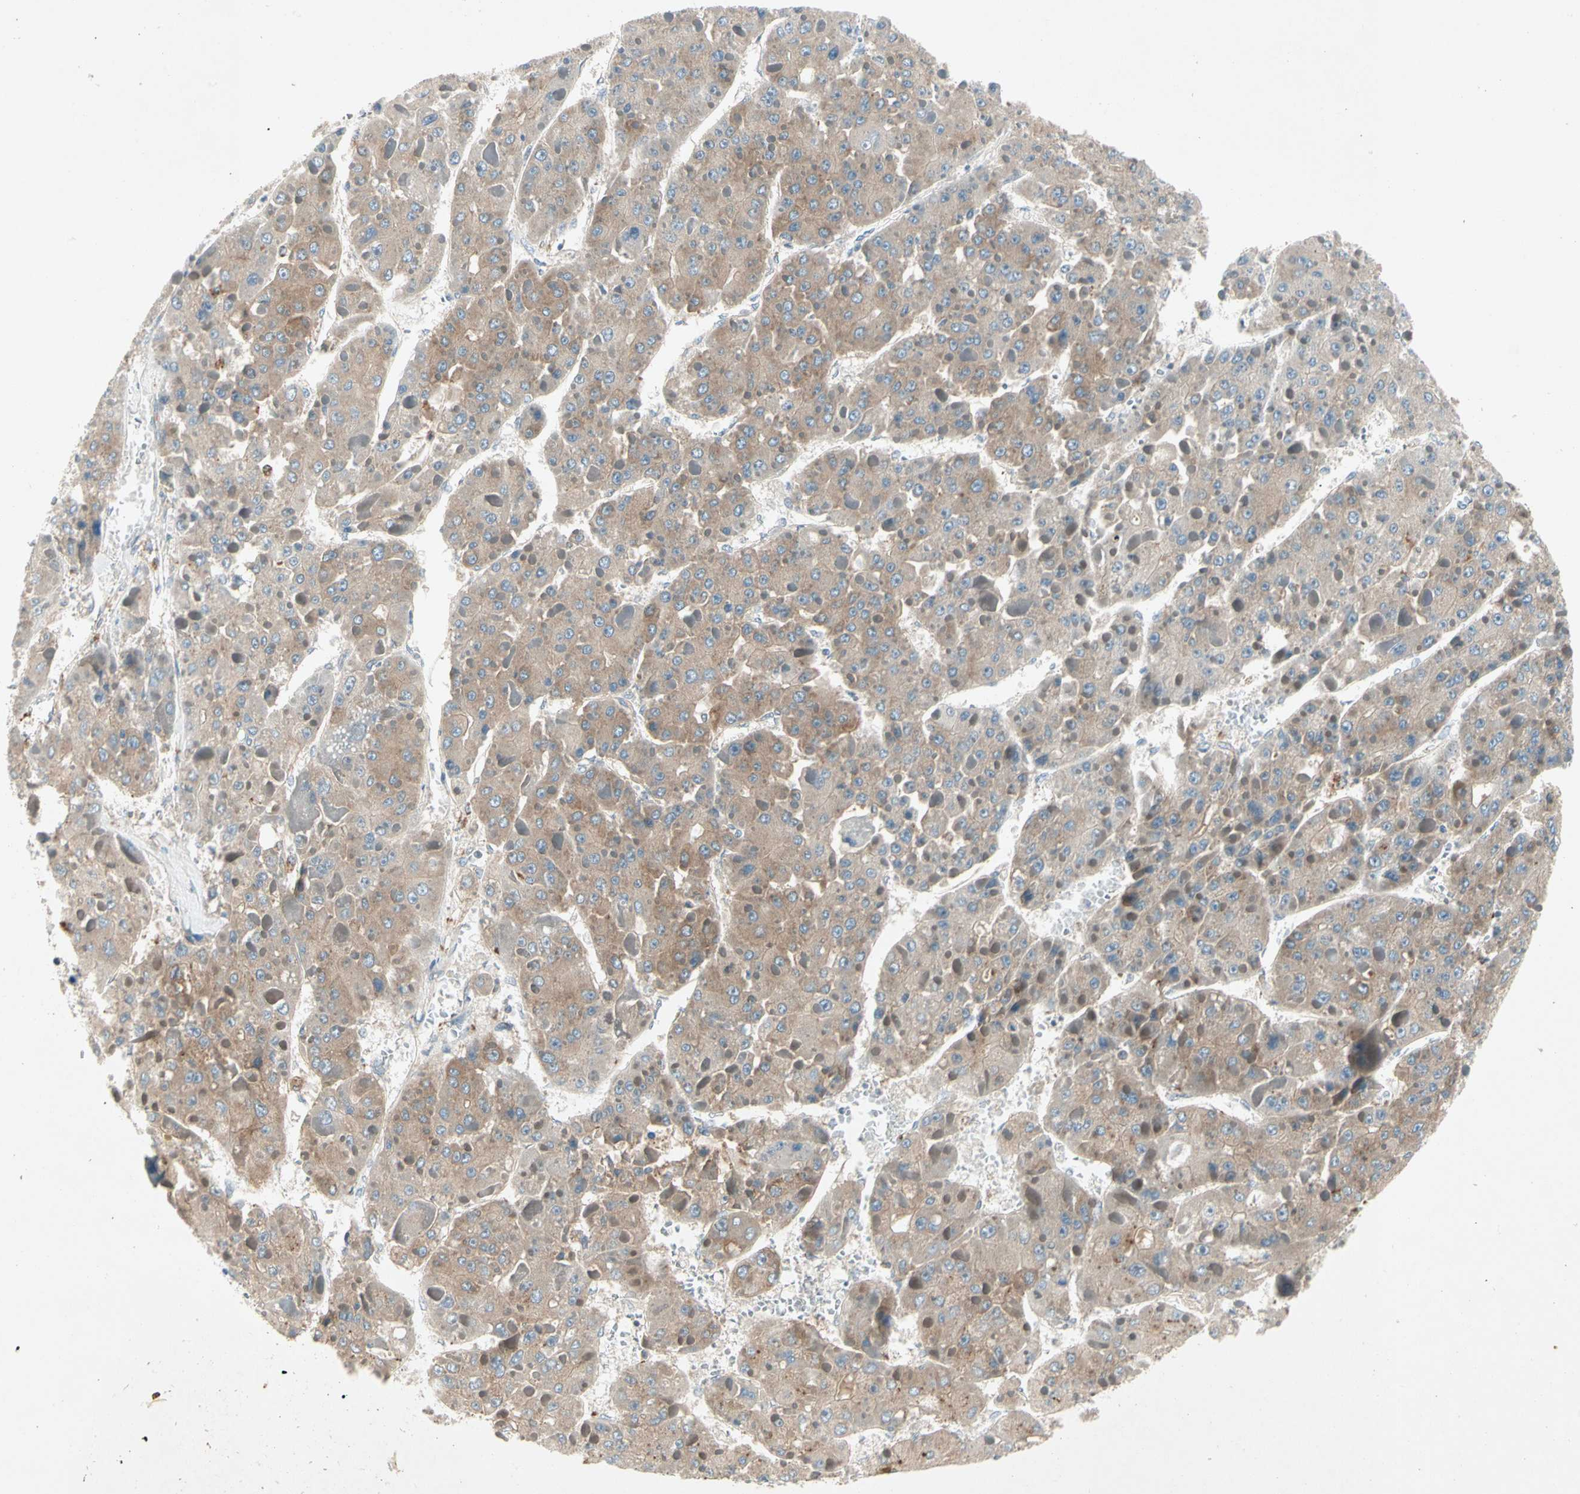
{"staining": {"intensity": "weak", "quantity": "25%-75%", "location": "cytoplasmic/membranous"}, "tissue": "liver cancer", "cell_type": "Tumor cells", "image_type": "cancer", "snomed": [{"axis": "morphology", "description": "Carcinoma, Hepatocellular, NOS"}, {"axis": "topography", "description": "Liver"}], "caption": "Hepatocellular carcinoma (liver) tissue shows weak cytoplasmic/membranous expression in about 25%-75% of tumor cells The staining is performed using DAB (3,3'-diaminobenzidine) brown chromogen to label protein expression. The nuclei are counter-stained blue using hematoxylin.", "gene": "IL1R1", "patient": {"sex": "female", "age": 73}}